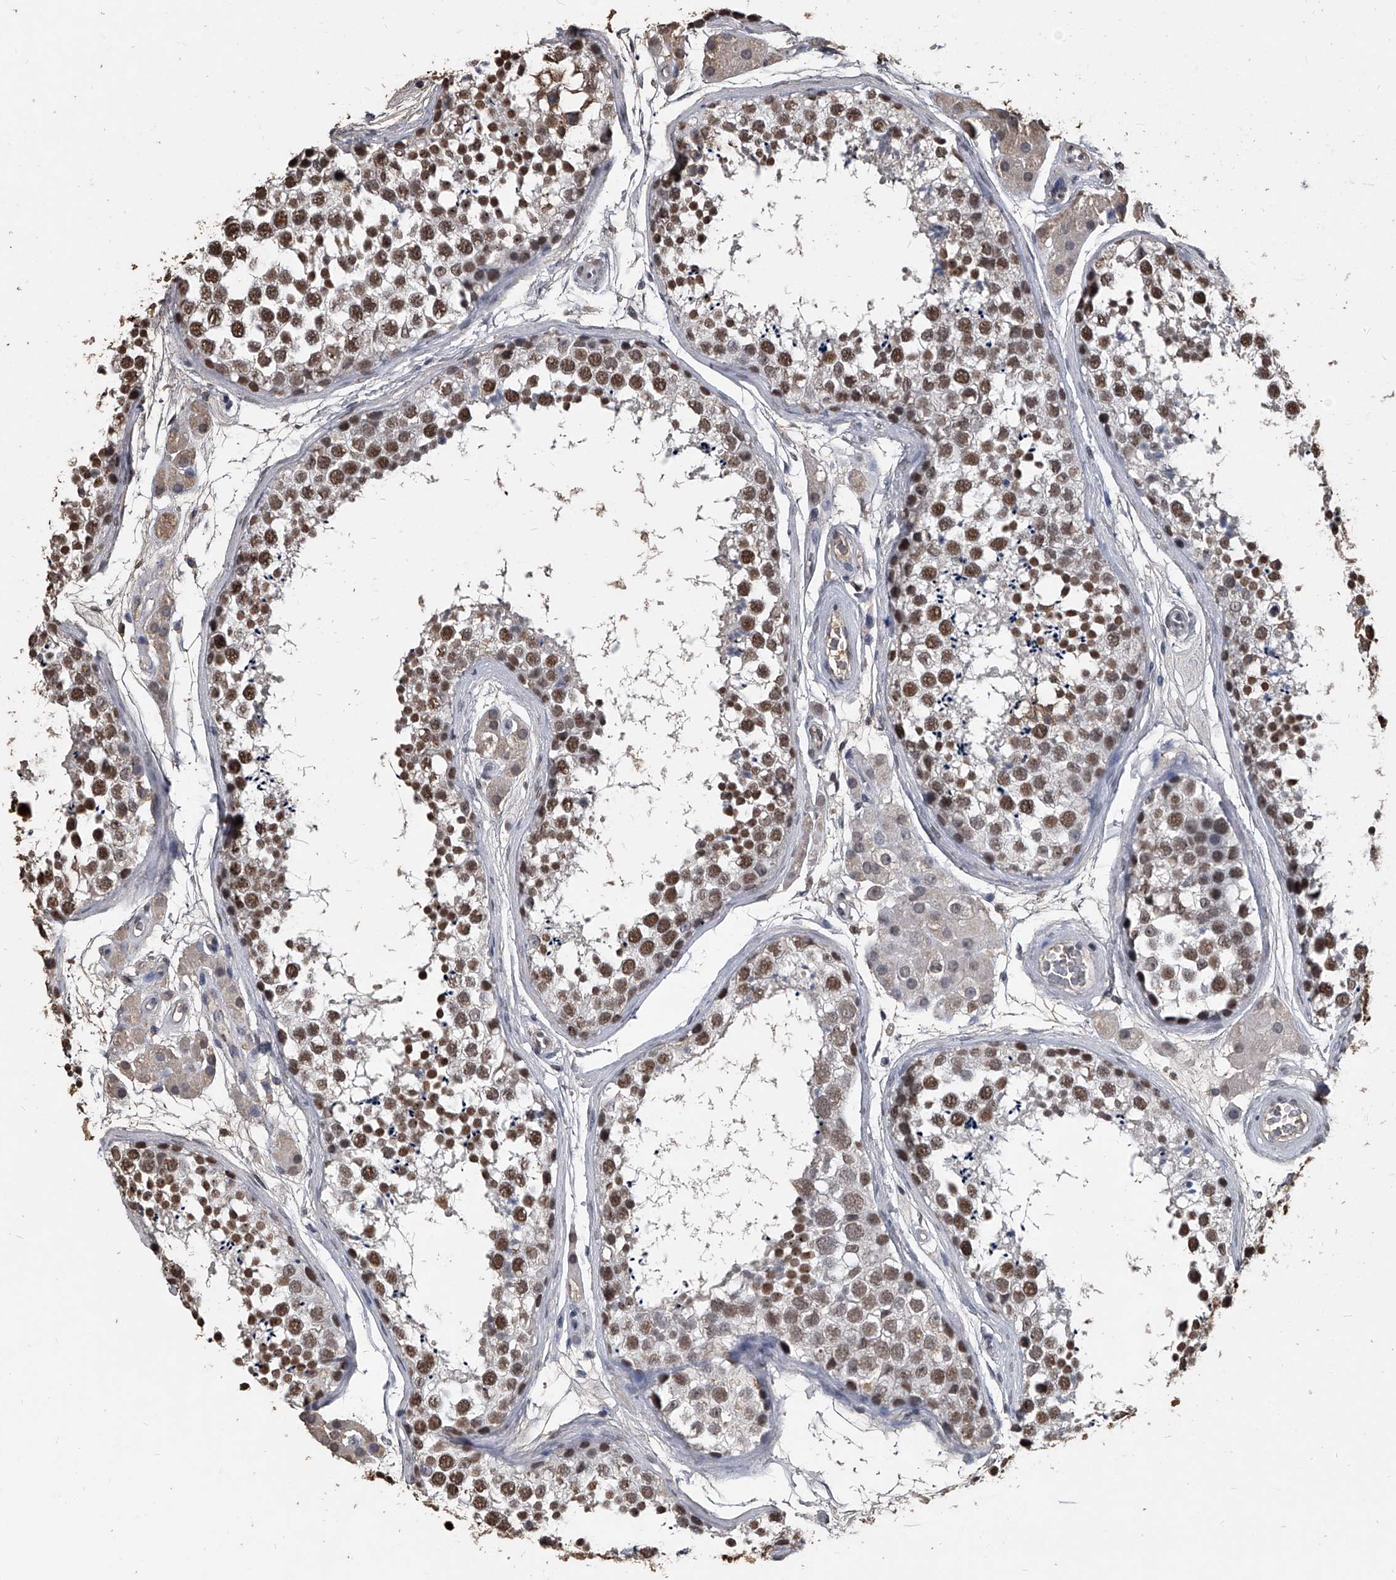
{"staining": {"intensity": "moderate", "quantity": ">75%", "location": "nuclear"}, "tissue": "testis", "cell_type": "Cells in seminiferous ducts", "image_type": "normal", "snomed": [{"axis": "morphology", "description": "Normal tissue, NOS"}, {"axis": "topography", "description": "Testis"}], "caption": "Immunohistochemical staining of normal human testis demonstrates medium levels of moderate nuclear expression in approximately >75% of cells in seminiferous ducts.", "gene": "MATR3", "patient": {"sex": "male", "age": 56}}